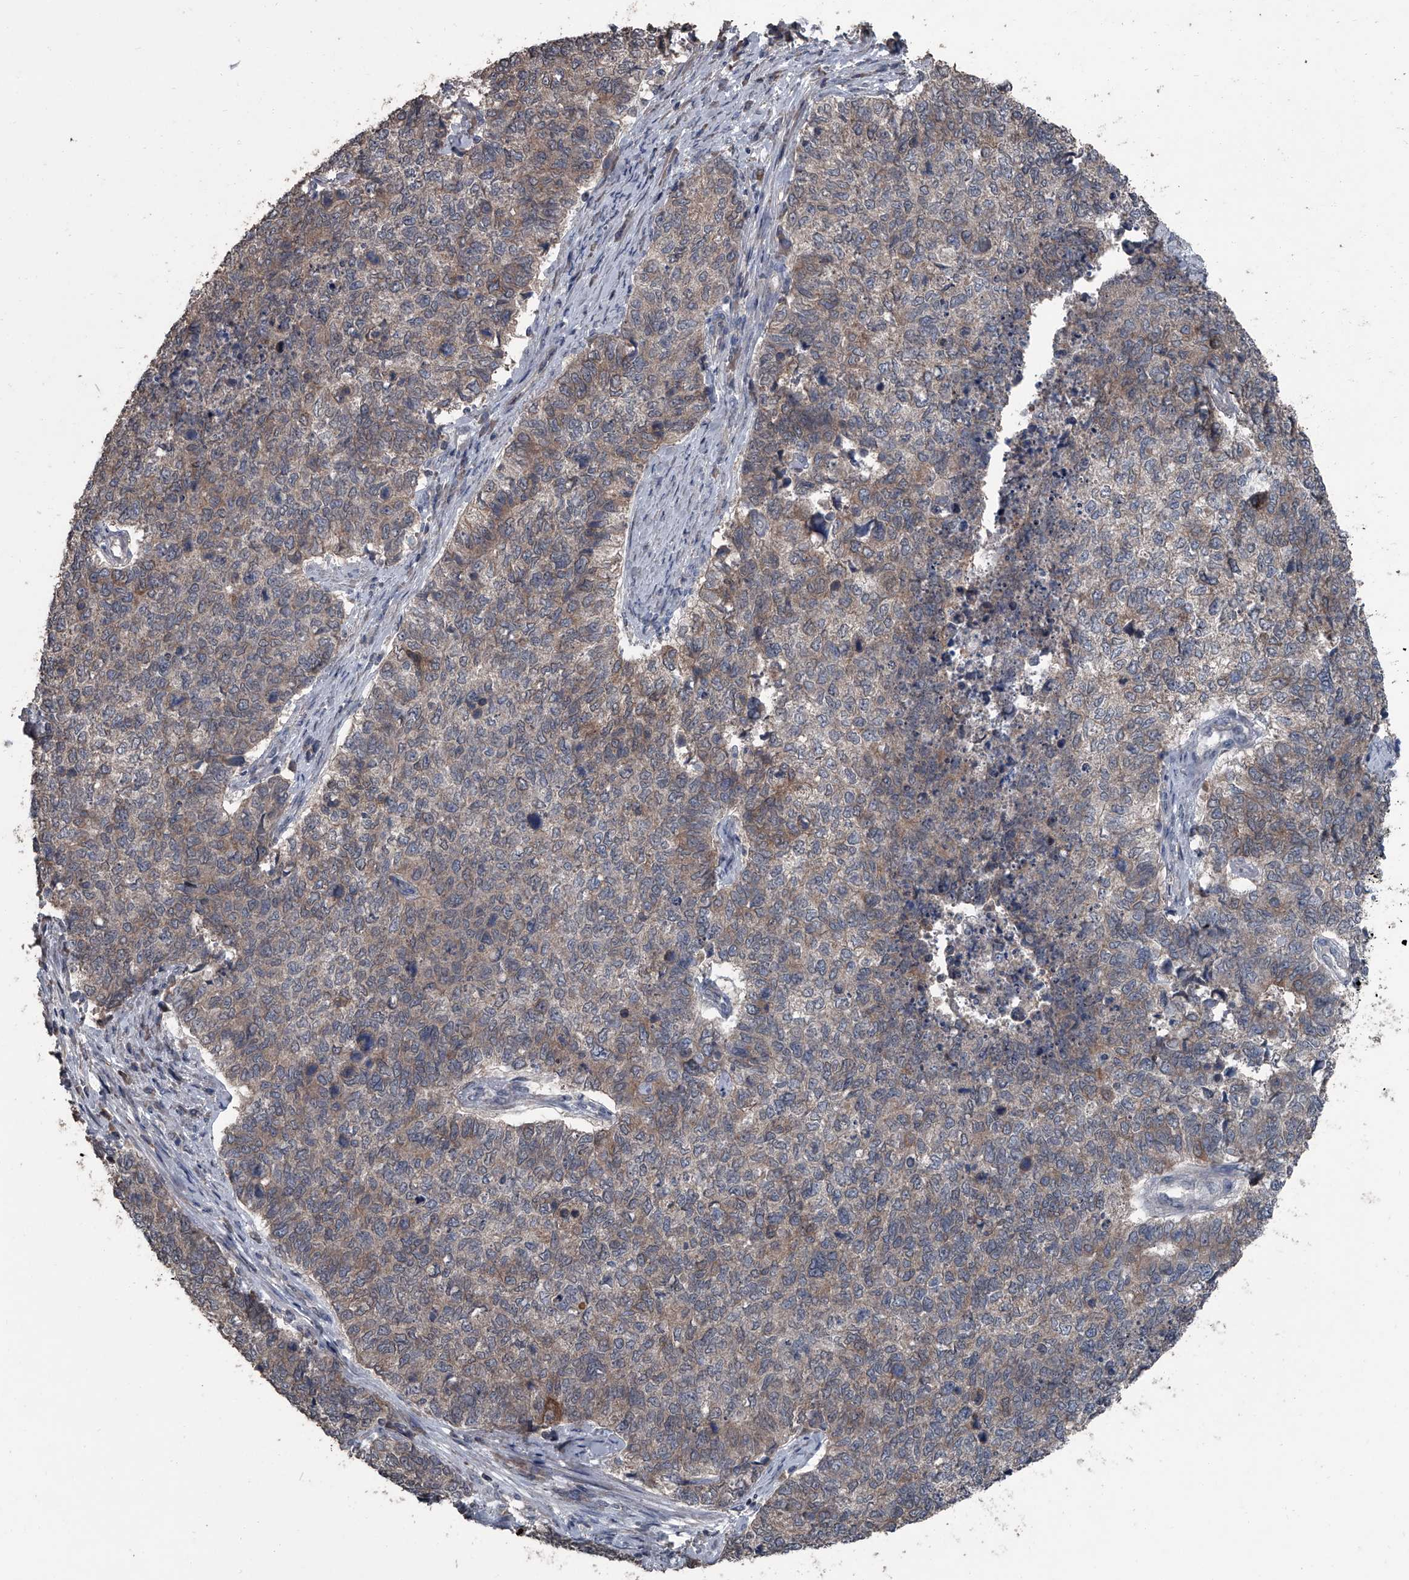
{"staining": {"intensity": "weak", "quantity": "25%-75%", "location": "cytoplasmic/membranous"}, "tissue": "cervical cancer", "cell_type": "Tumor cells", "image_type": "cancer", "snomed": [{"axis": "morphology", "description": "Squamous cell carcinoma, NOS"}, {"axis": "topography", "description": "Cervix"}], "caption": "Approximately 25%-75% of tumor cells in cervical cancer (squamous cell carcinoma) reveal weak cytoplasmic/membranous protein expression as visualized by brown immunohistochemical staining.", "gene": "OARD1", "patient": {"sex": "female", "age": 63}}